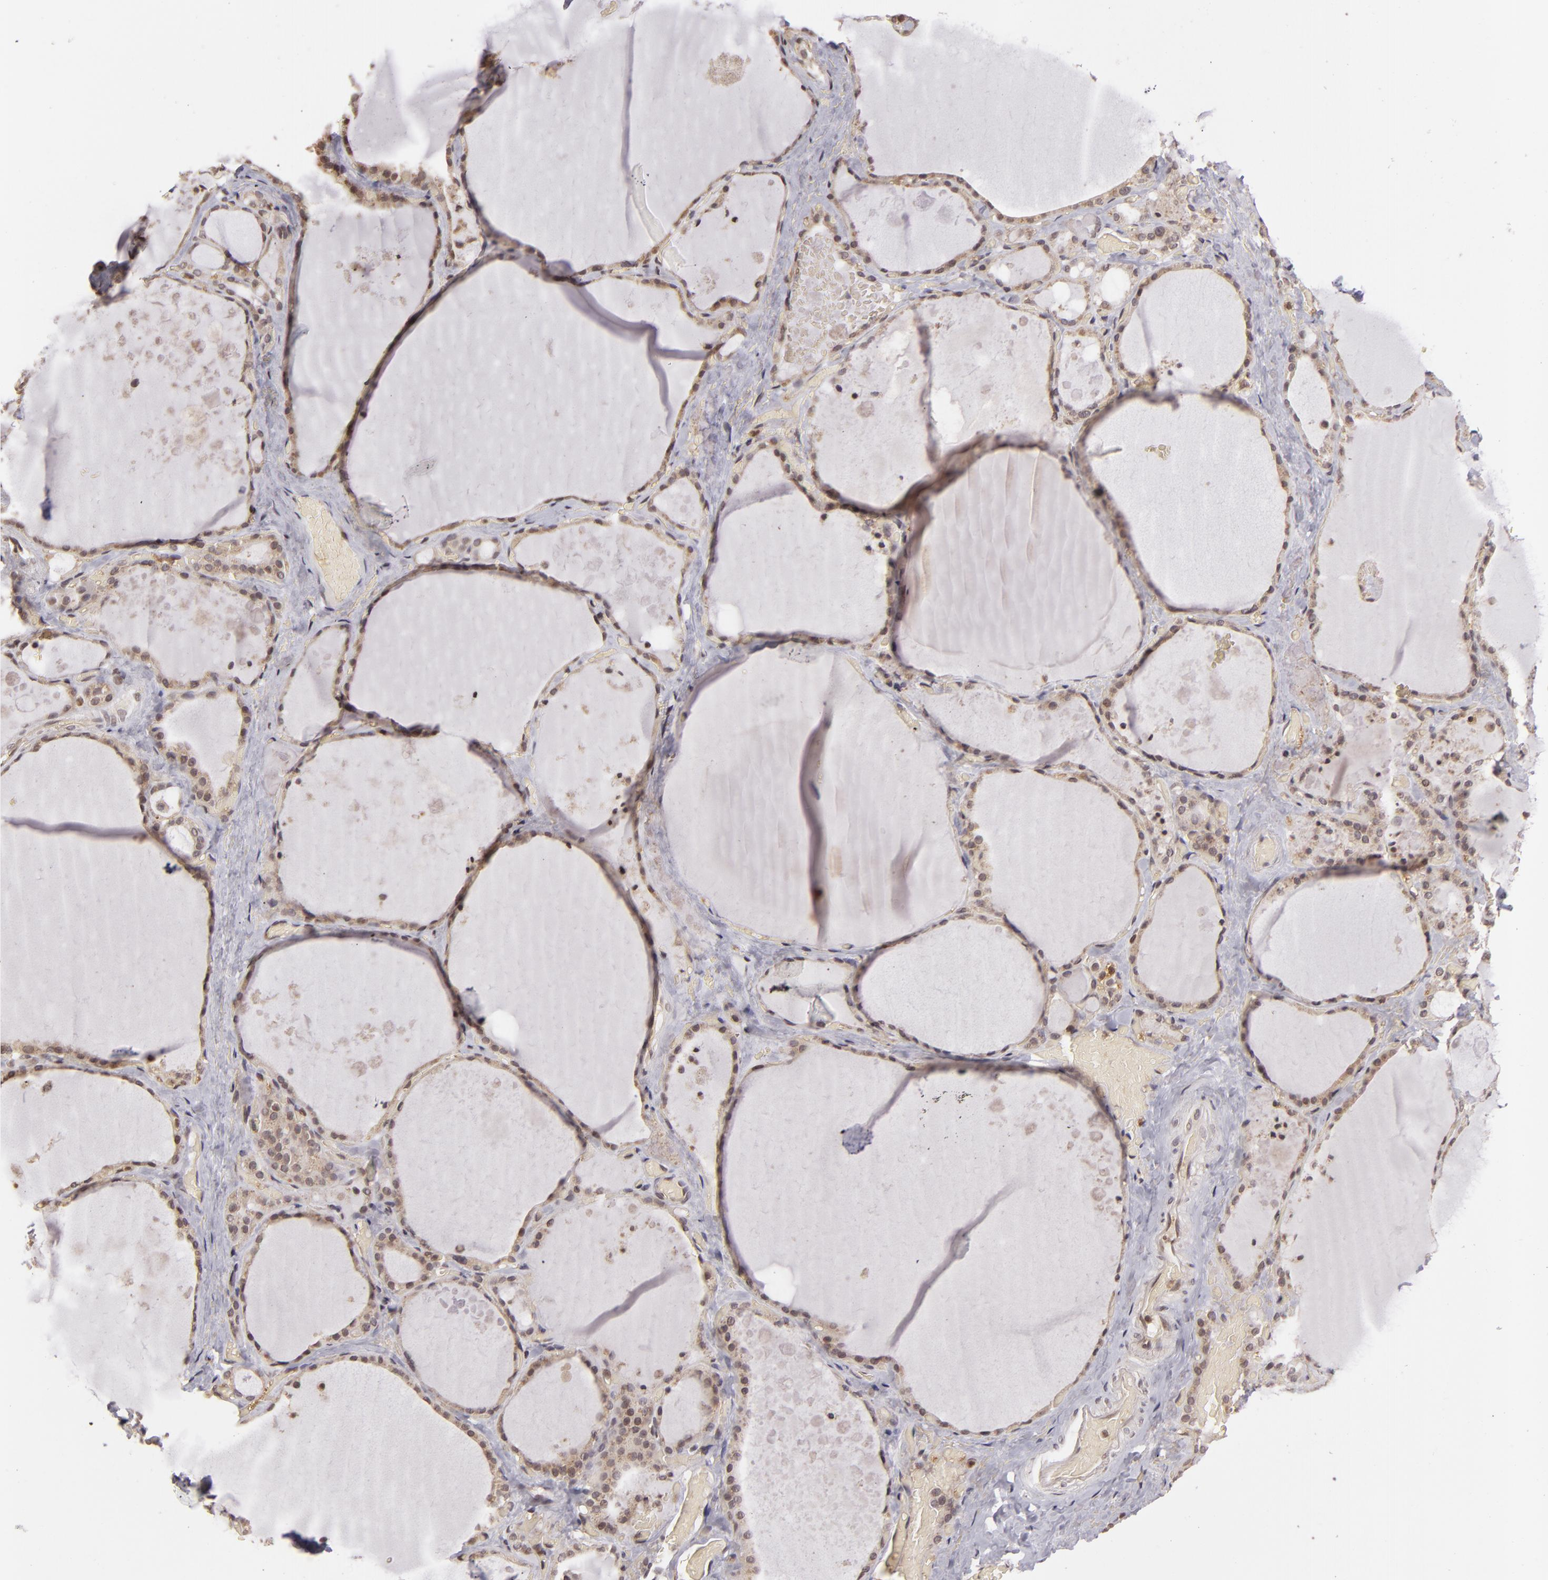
{"staining": {"intensity": "weak", "quantity": ">75%", "location": "cytoplasmic/membranous"}, "tissue": "thyroid gland", "cell_type": "Glandular cells", "image_type": "normal", "snomed": [{"axis": "morphology", "description": "Normal tissue, NOS"}, {"axis": "topography", "description": "Thyroid gland"}], "caption": "IHC (DAB (3,3'-diaminobenzidine)) staining of benign thyroid gland reveals weak cytoplasmic/membranous protein positivity in about >75% of glandular cells.", "gene": "ZBTB33", "patient": {"sex": "male", "age": 61}}